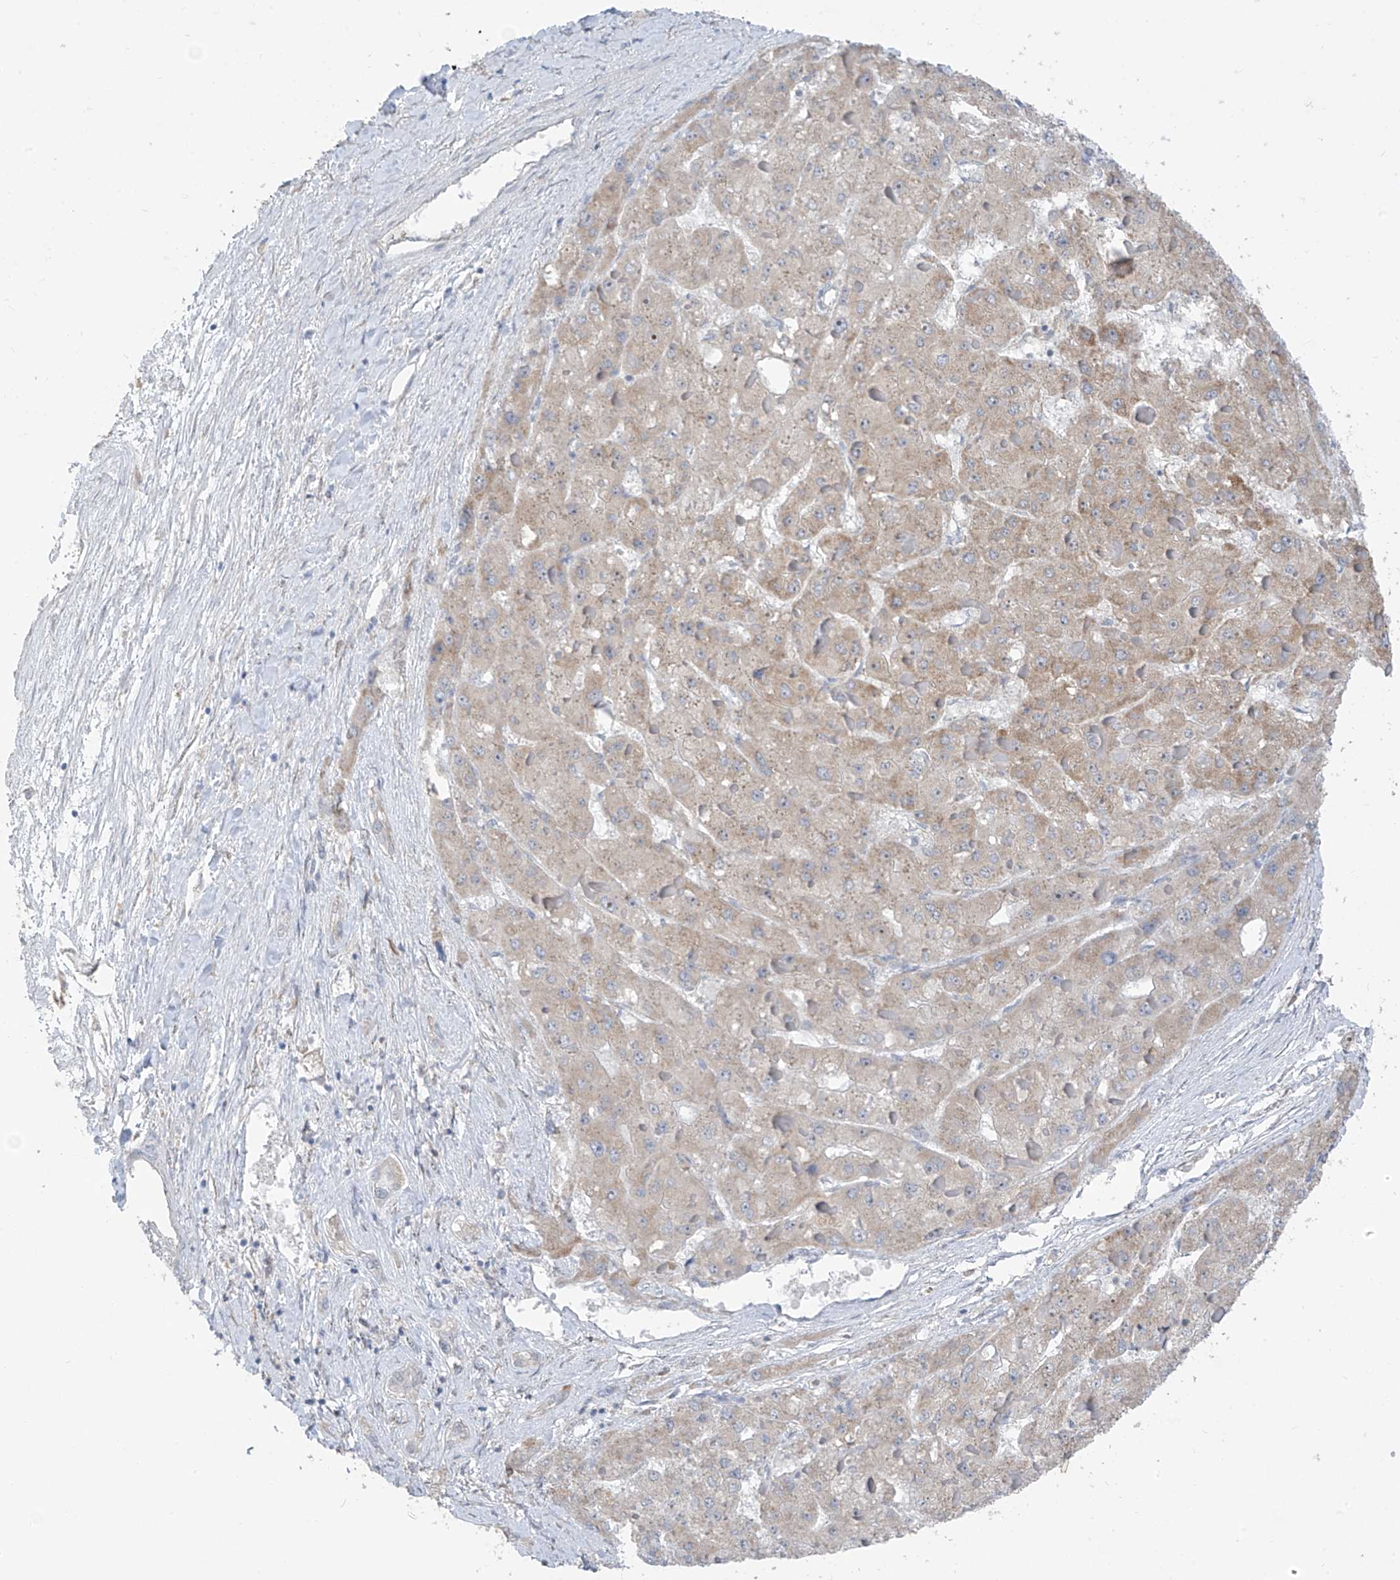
{"staining": {"intensity": "moderate", "quantity": "<25%", "location": "cytoplasmic/membranous"}, "tissue": "liver cancer", "cell_type": "Tumor cells", "image_type": "cancer", "snomed": [{"axis": "morphology", "description": "Carcinoma, Hepatocellular, NOS"}, {"axis": "topography", "description": "Liver"}], "caption": "Liver cancer tissue shows moderate cytoplasmic/membranous staining in about <25% of tumor cells, visualized by immunohistochemistry.", "gene": "RPL4", "patient": {"sex": "female", "age": 73}}